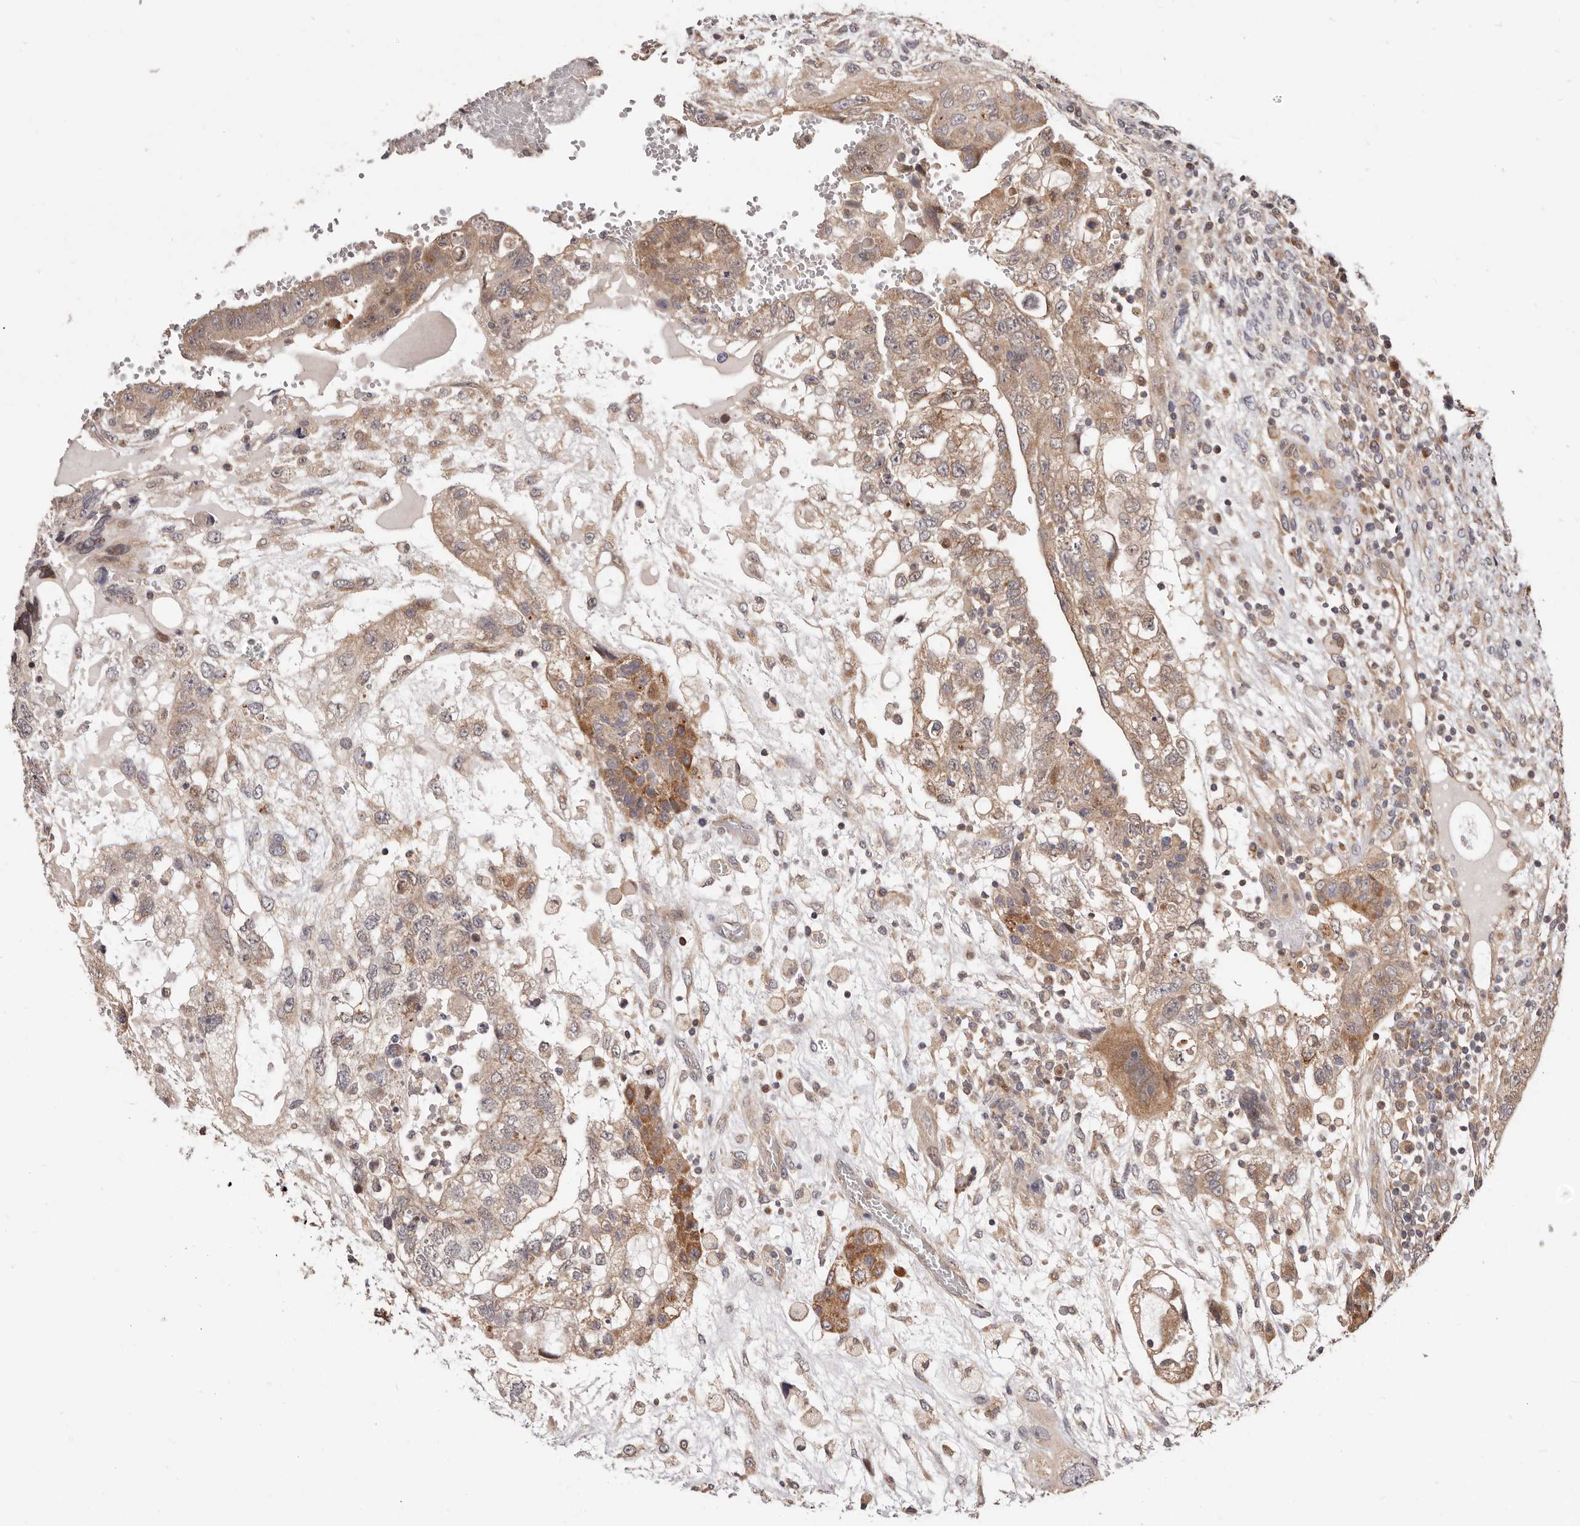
{"staining": {"intensity": "moderate", "quantity": ">75%", "location": "cytoplasmic/membranous"}, "tissue": "testis cancer", "cell_type": "Tumor cells", "image_type": "cancer", "snomed": [{"axis": "morphology", "description": "Carcinoma, Embryonal, NOS"}, {"axis": "topography", "description": "Testis"}], "caption": "About >75% of tumor cells in testis cancer show moderate cytoplasmic/membranous protein expression as visualized by brown immunohistochemical staining.", "gene": "USP33", "patient": {"sex": "male", "age": 36}}